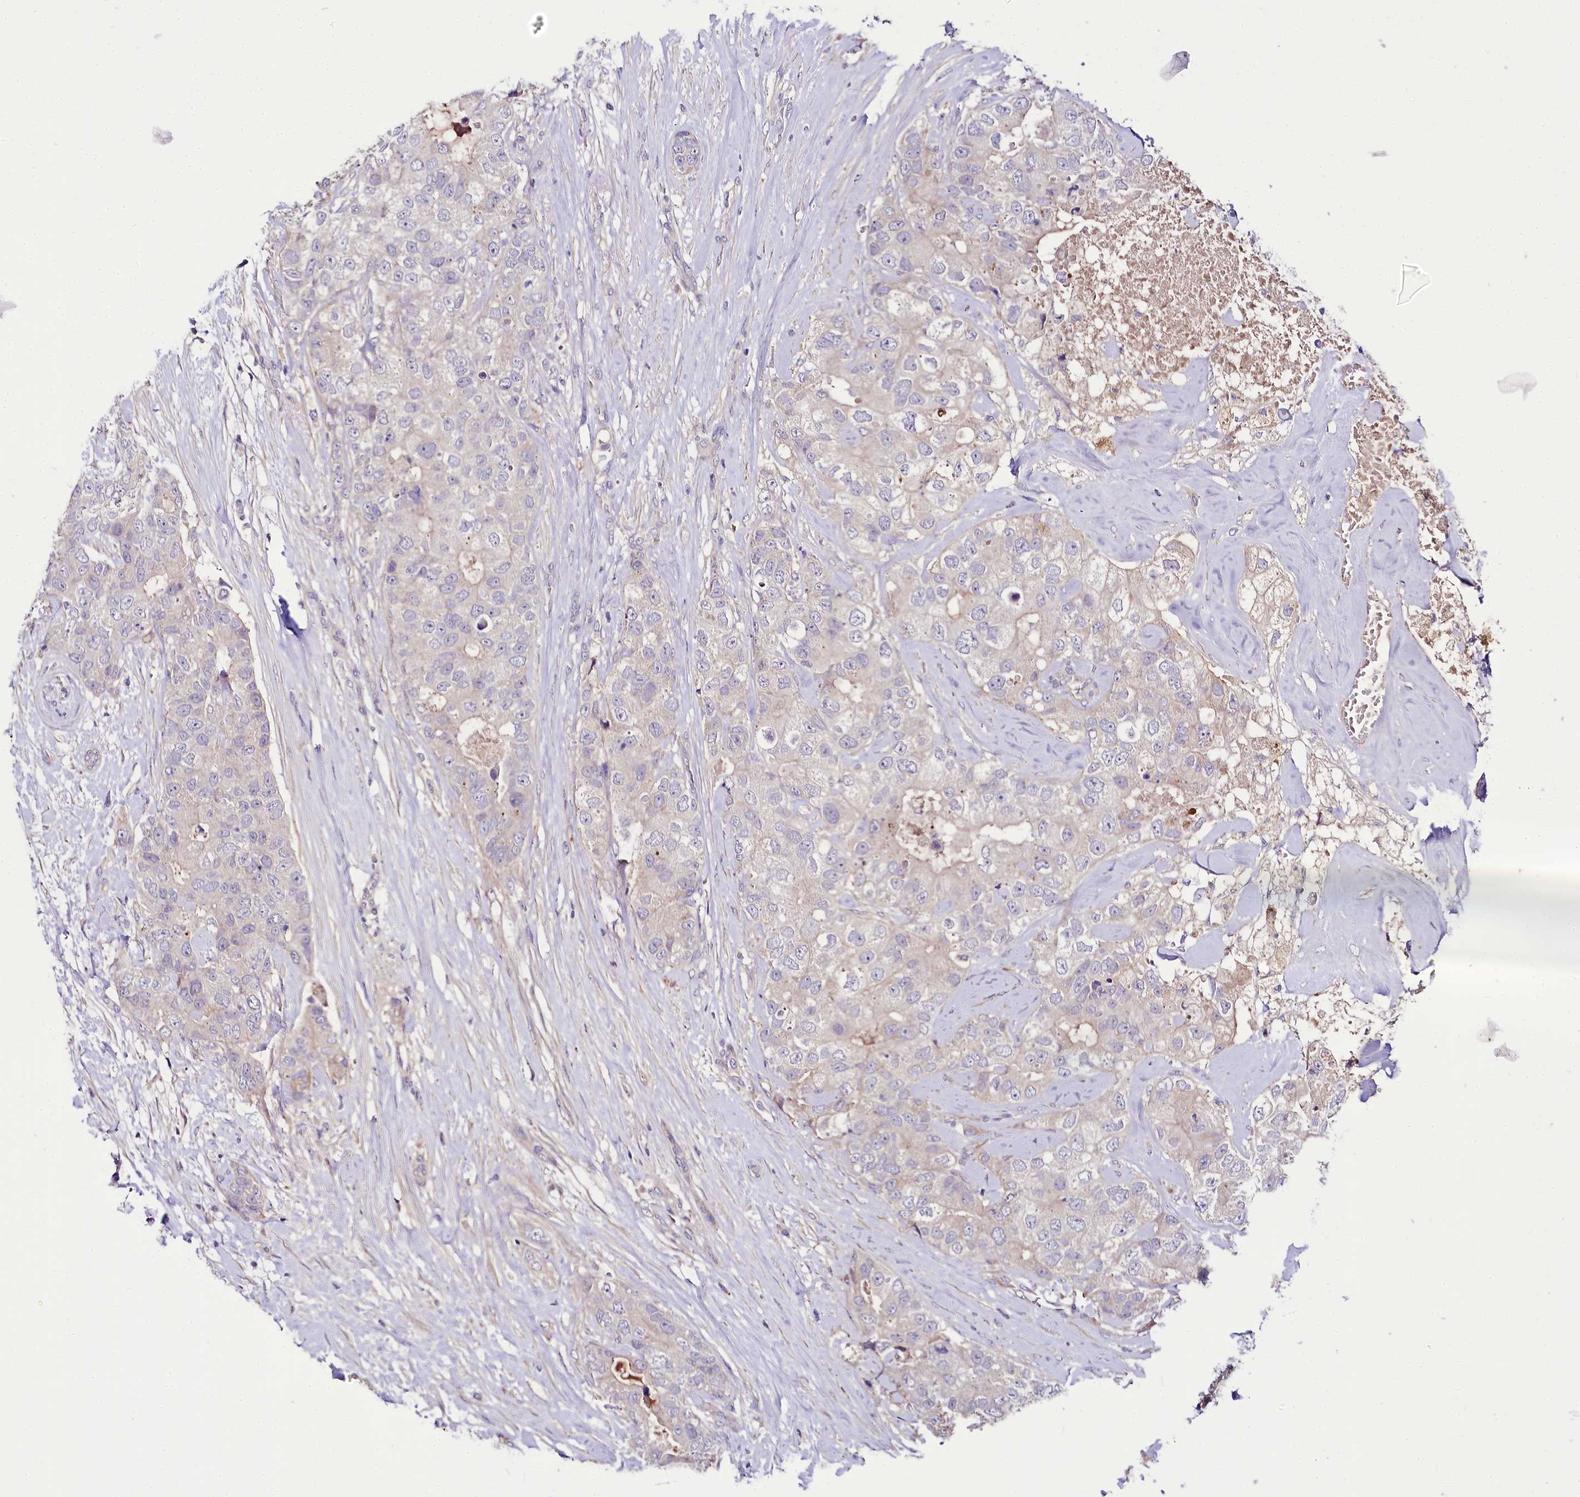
{"staining": {"intensity": "negative", "quantity": "none", "location": "none"}, "tissue": "breast cancer", "cell_type": "Tumor cells", "image_type": "cancer", "snomed": [{"axis": "morphology", "description": "Duct carcinoma"}, {"axis": "topography", "description": "Breast"}], "caption": "This is a micrograph of IHC staining of breast cancer (intraductal carcinoma), which shows no expression in tumor cells.", "gene": "PPP1R32", "patient": {"sex": "female", "age": 62}}